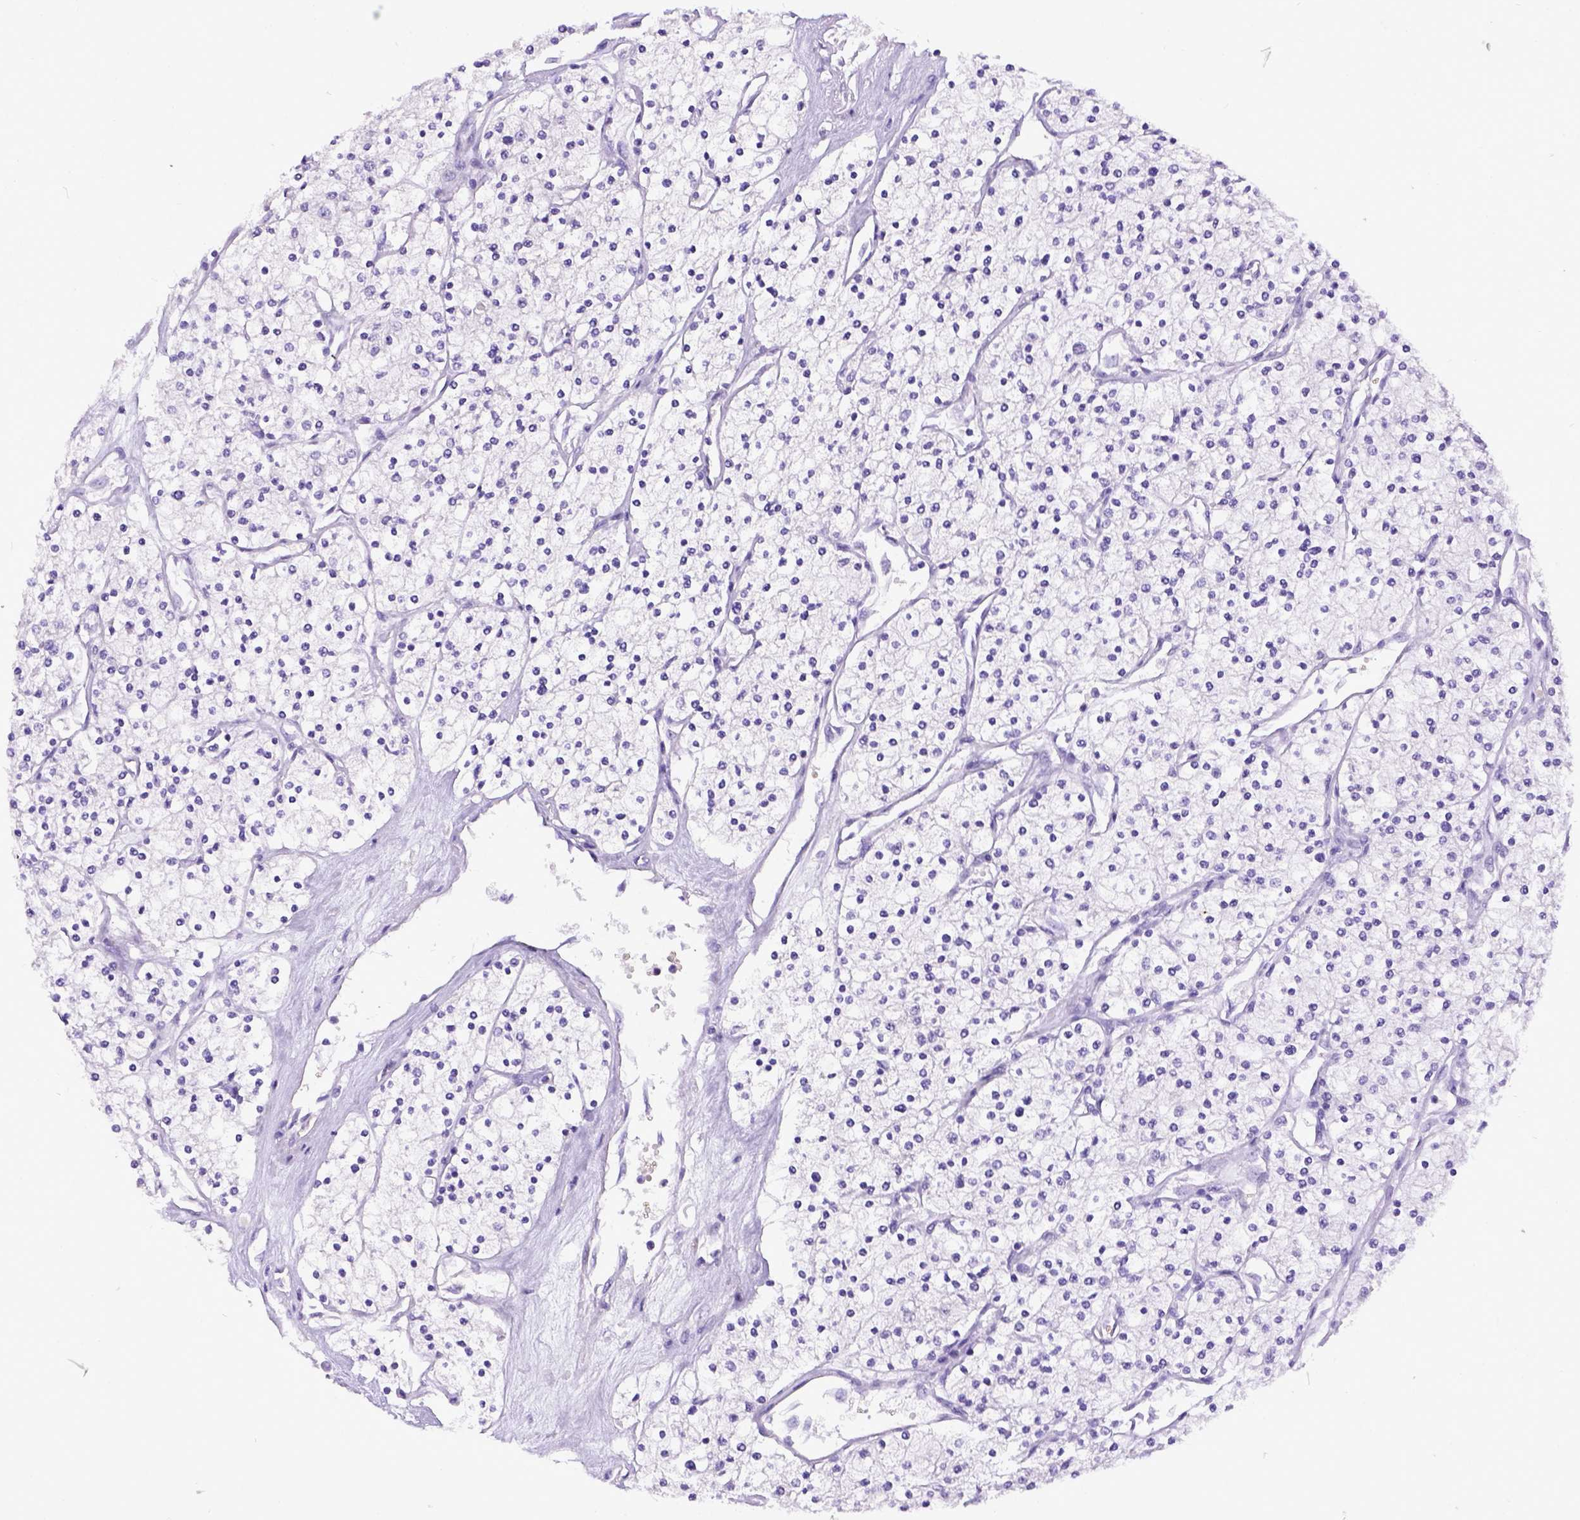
{"staining": {"intensity": "negative", "quantity": "none", "location": "none"}, "tissue": "renal cancer", "cell_type": "Tumor cells", "image_type": "cancer", "snomed": [{"axis": "morphology", "description": "Adenocarcinoma, NOS"}, {"axis": "topography", "description": "Kidney"}], "caption": "A photomicrograph of renal cancer (adenocarcinoma) stained for a protein shows no brown staining in tumor cells.", "gene": "ESR1", "patient": {"sex": "male", "age": 80}}